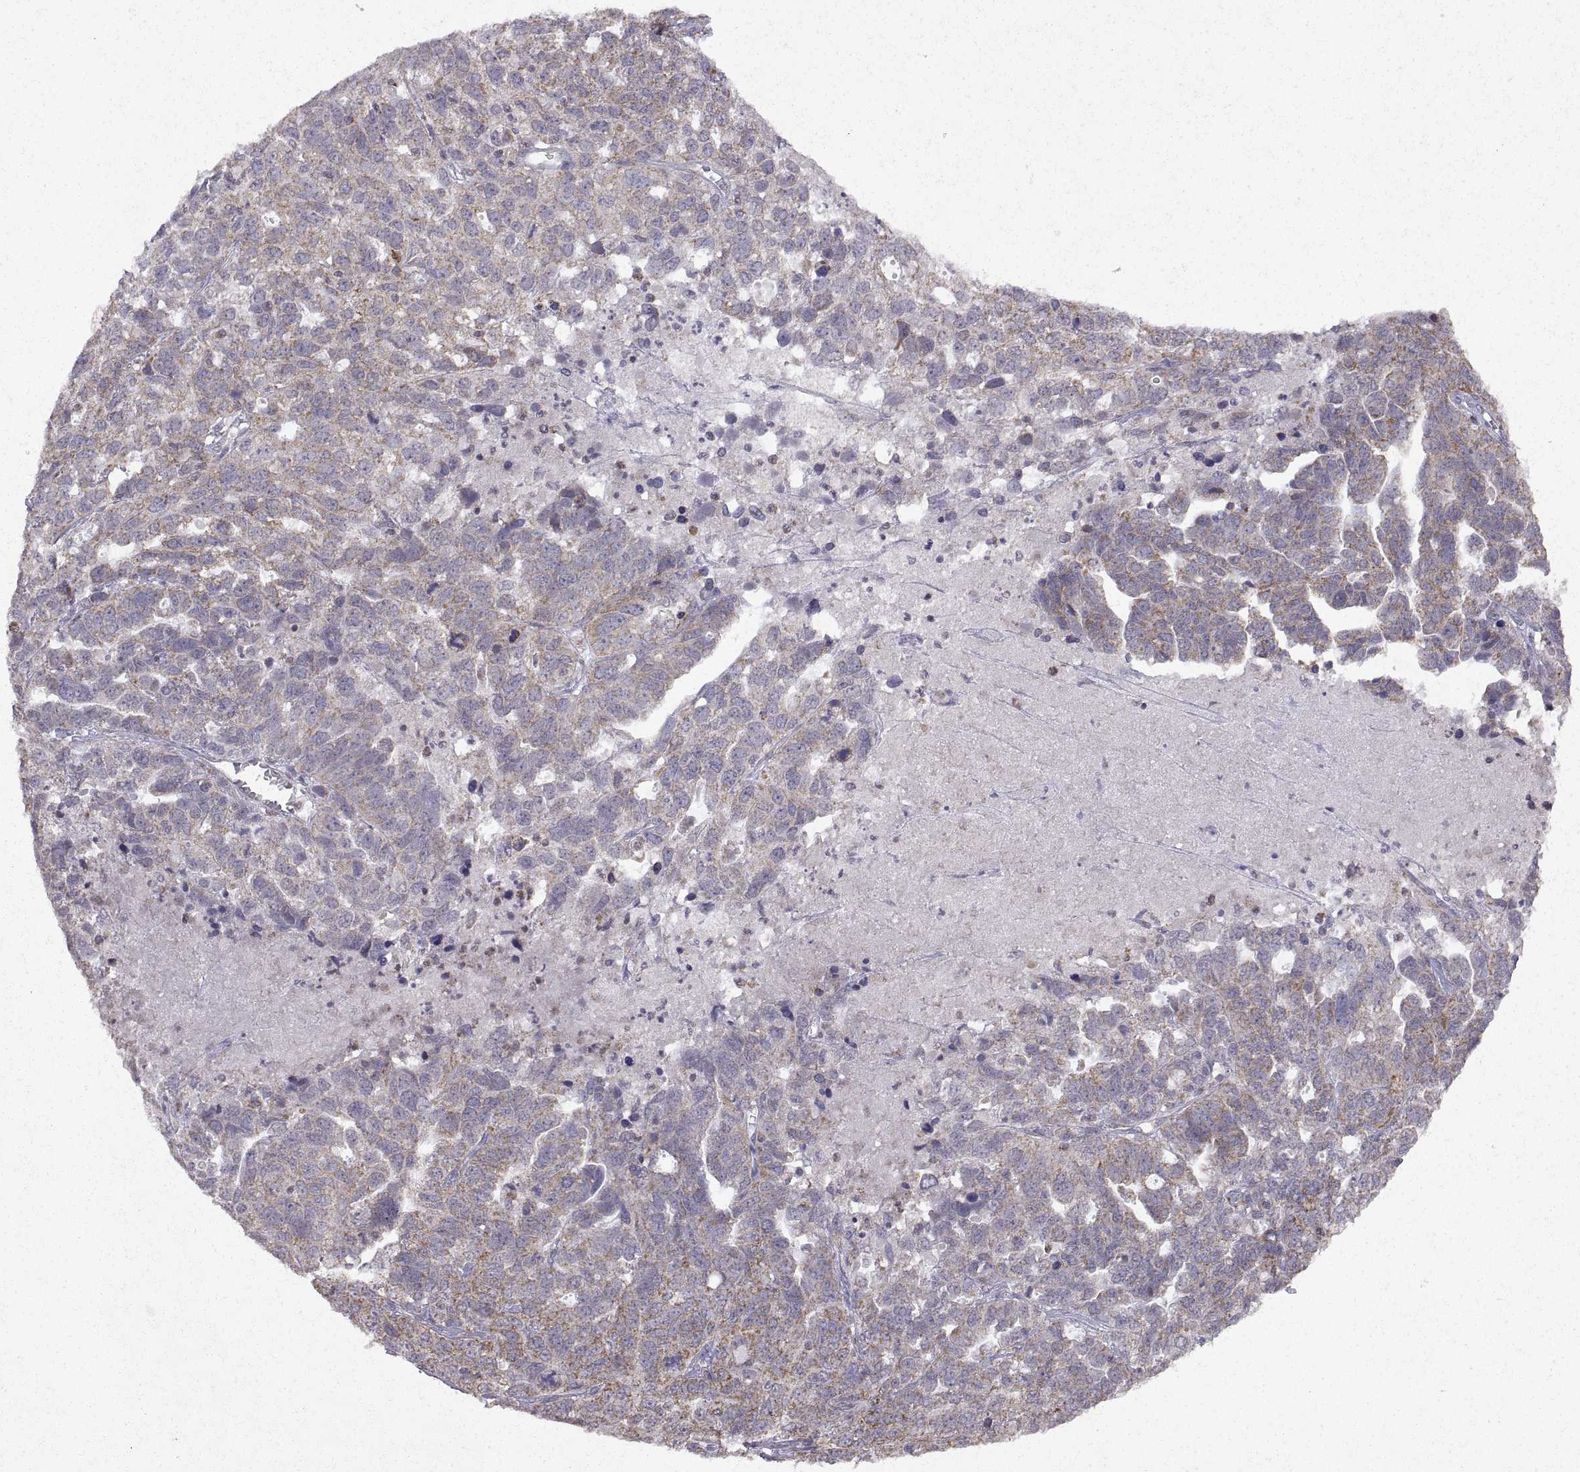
{"staining": {"intensity": "weak", "quantity": "25%-75%", "location": "cytoplasmic/membranous"}, "tissue": "ovarian cancer", "cell_type": "Tumor cells", "image_type": "cancer", "snomed": [{"axis": "morphology", "description": "Cystadenocarcinoma, serous, NOS"}, {"axis": "topography", "description": "Ovary"}], "caption": "Ovarian cancer (serous cystadenocarcinoma) stained with DAB IHC shows low levels of weak cytoplasmic/membranous staining in about 25%-75% of tumor cells.", "gene": "MANBAL", "patient": {"sex": "female", "age": 71}}